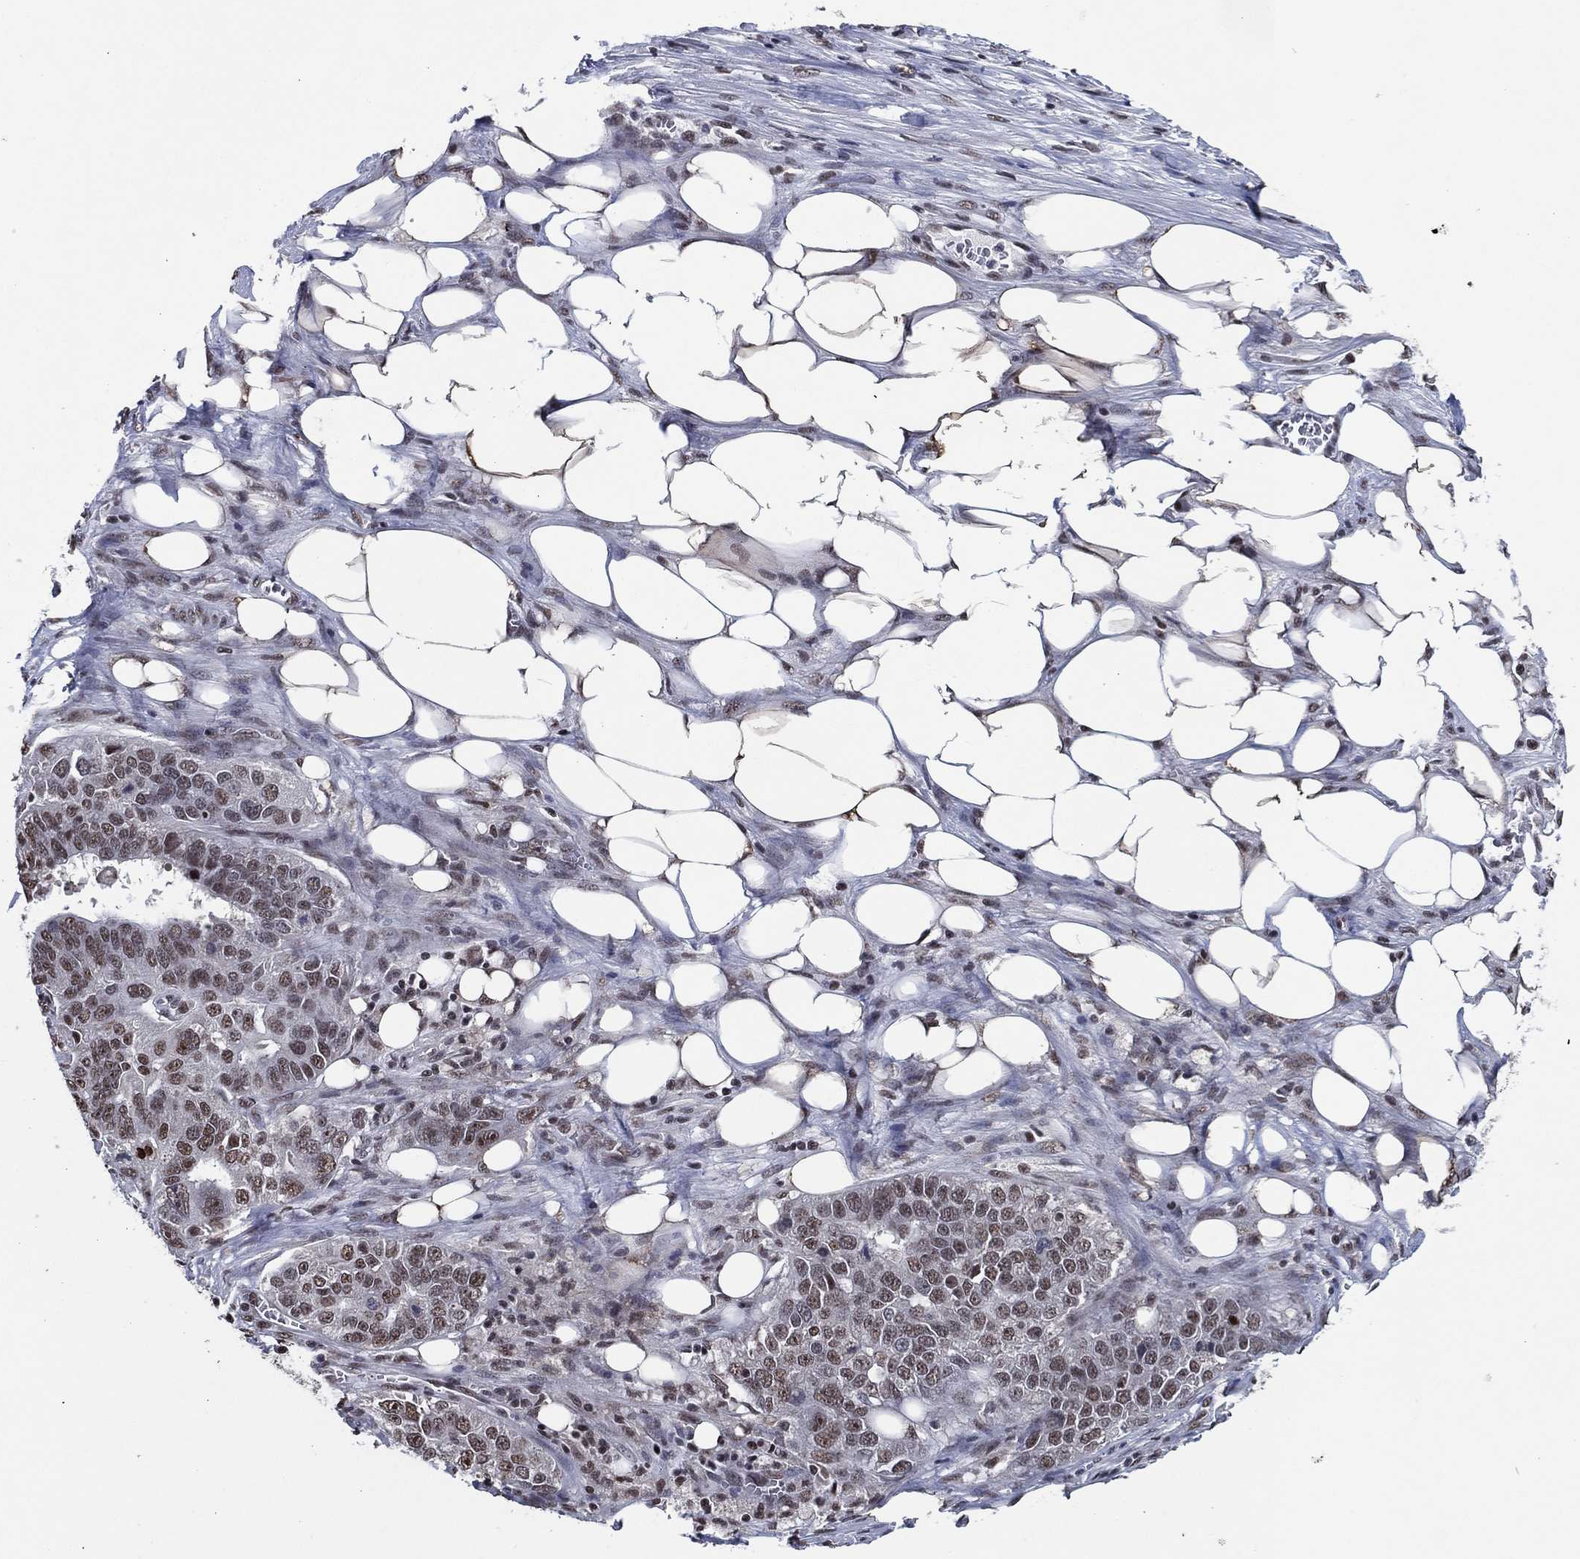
{"staining": {"intensity": "moderate", "quantity": "<25%", "location": "nuclear"}, "tissue": "ovarian cancer", "cell_type": "Tumor cells", "image_type": "cancer", "snomed": [{"axis": "morphology", "description": "Carcinoma, endometroid"}, {"axis": "topography", "description": "Soft tissue"}, {"axis": "topography", "description": "Ovary"}], "caption": "IHC of human ovarian cancer shows low levels of moderate nuclear staining in about <25% of tumor cells.", "gene": "ZBTB42", "patient": {"sex": "female", "age": 52}}